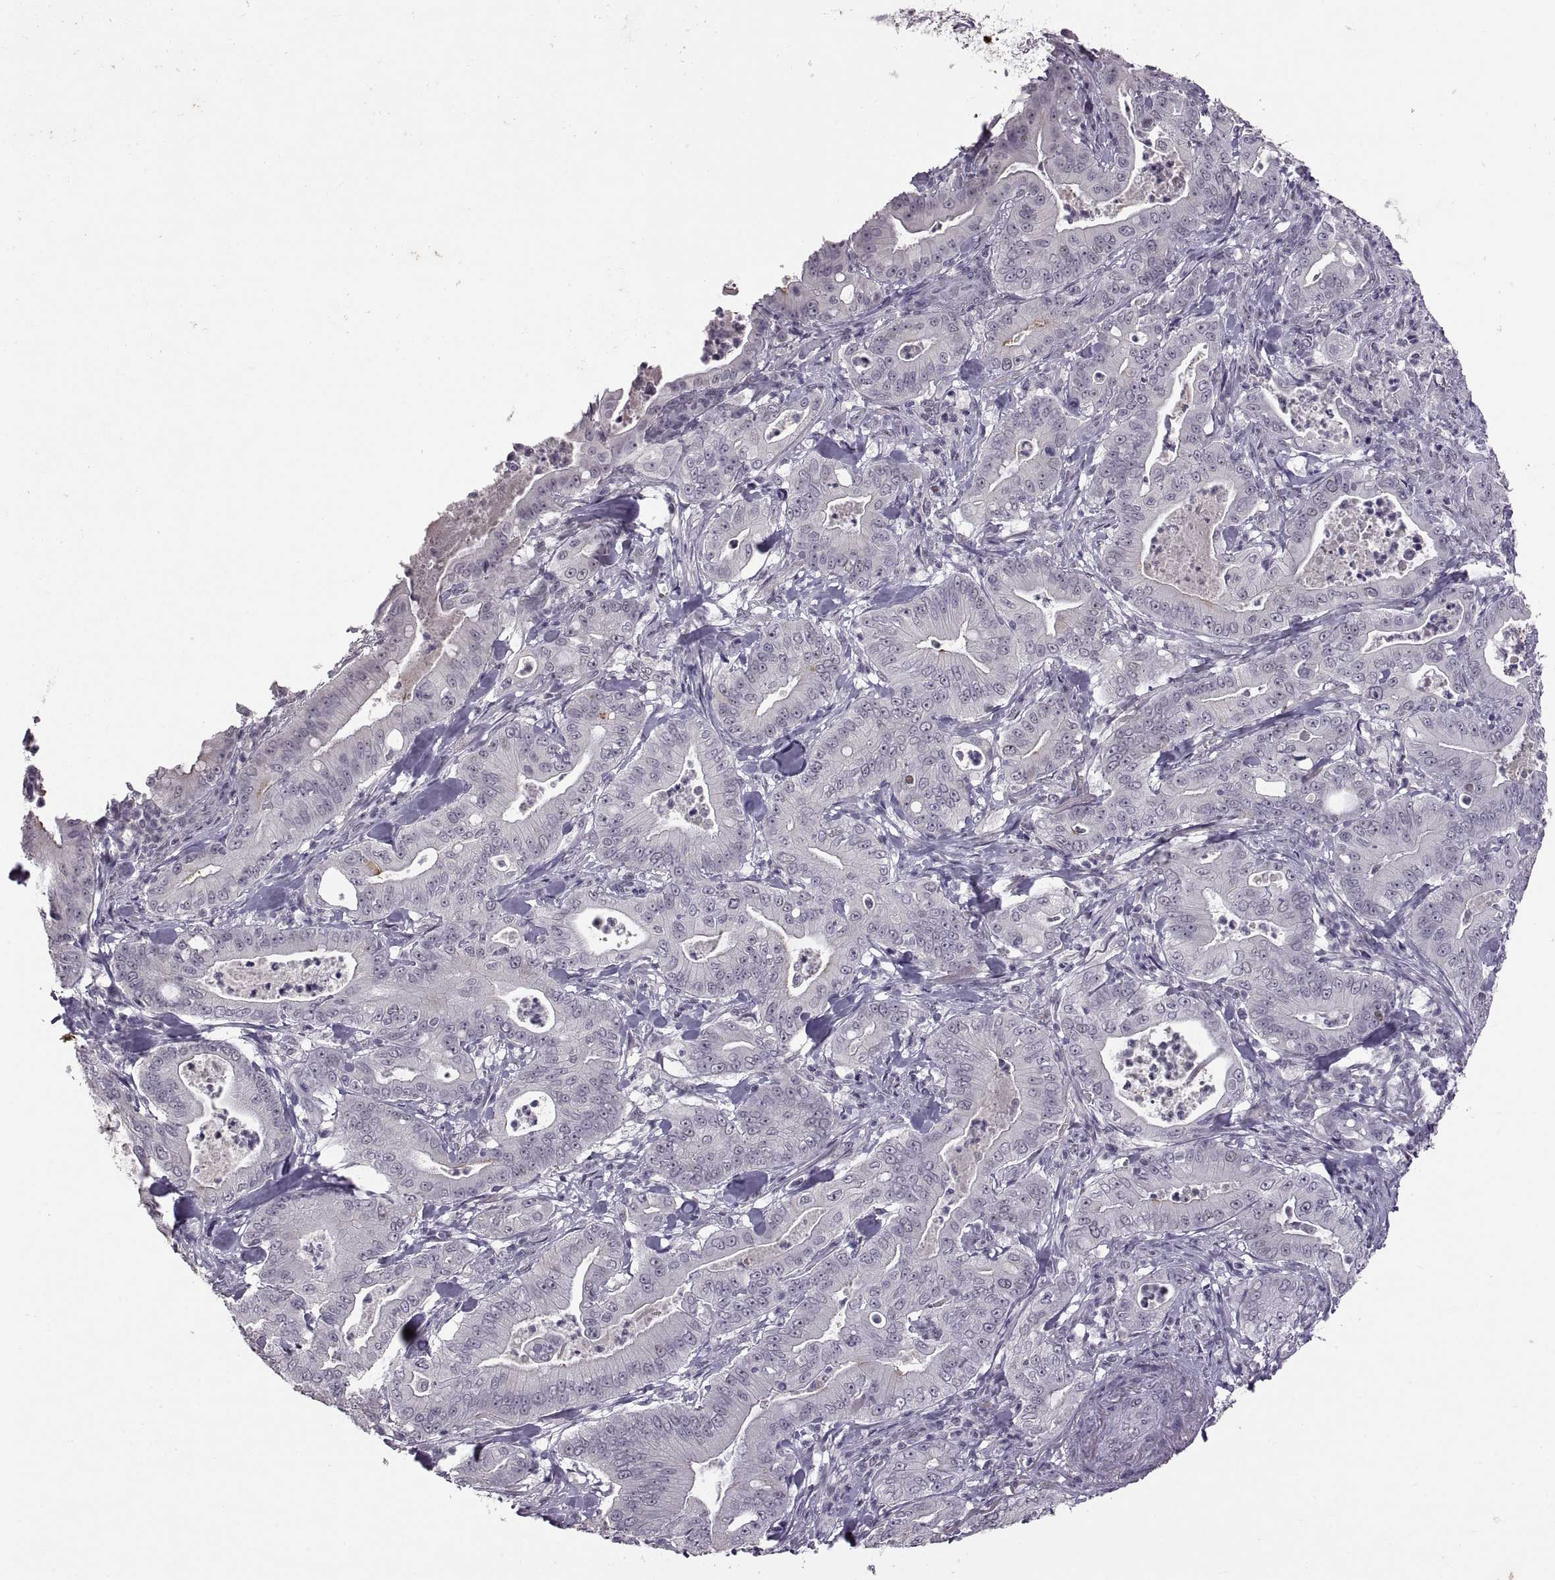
{"staining": {"intensity": "negative", "quantity": "none", "location": "none"}, "tissue": "pancreatic cancer", "cell_type": "Tumor cells", "image_type": "cancer", "snomed": [{"axis": "morphology", "description": "Adenocarcinoma, NOS"}, {"axis": "topography", "description": "Pancreas"}], "caption": "The micrograph shows no significant positivity in tumor cells of pancreatic adenocarcinoma.", "gene": "NEK2", "patient": {"sex": "male", "age": 71}}